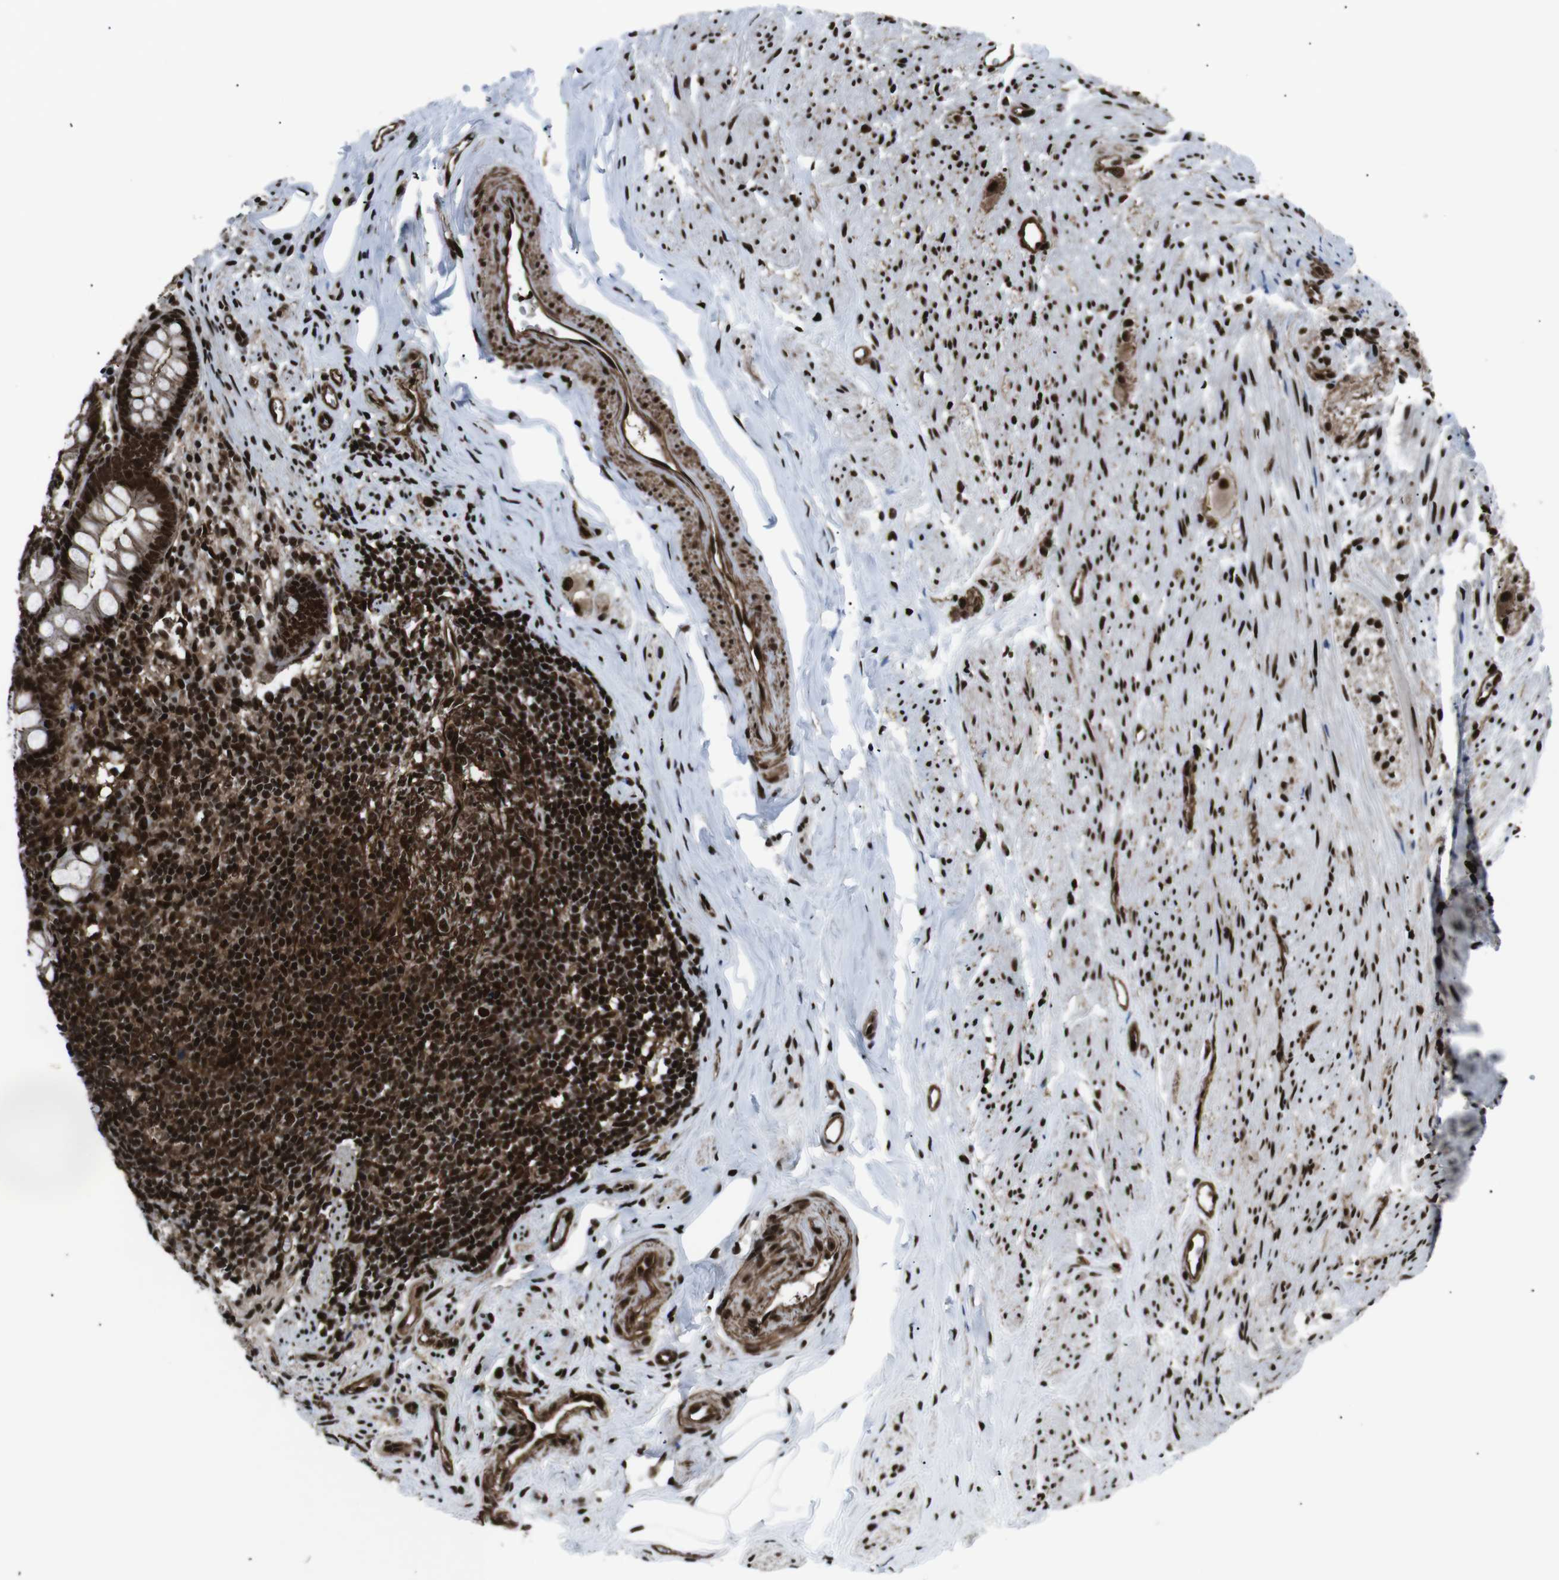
{"staining": {"intensity": "strong", "quantity": ">75%", "location": "cytoplasmic/membranous,nuclear"}, "tissue": "appendix", "cell_type": "Glandular cells", "image_type": "normal", "snomed": [{"axis": "morphology", "description": "Normal tissue, NOS"}, {"axis": "topography", "description": "Appendix"}], "caption": "Immunohistochemical staining of benign human appendix demonstrates high levels of strong cytoplasmic/membranous,nuclear expression in approximately >75% of glandular cells.", "gene": "HNRNPU", "patient": {"sex": "female", "age": 77}}